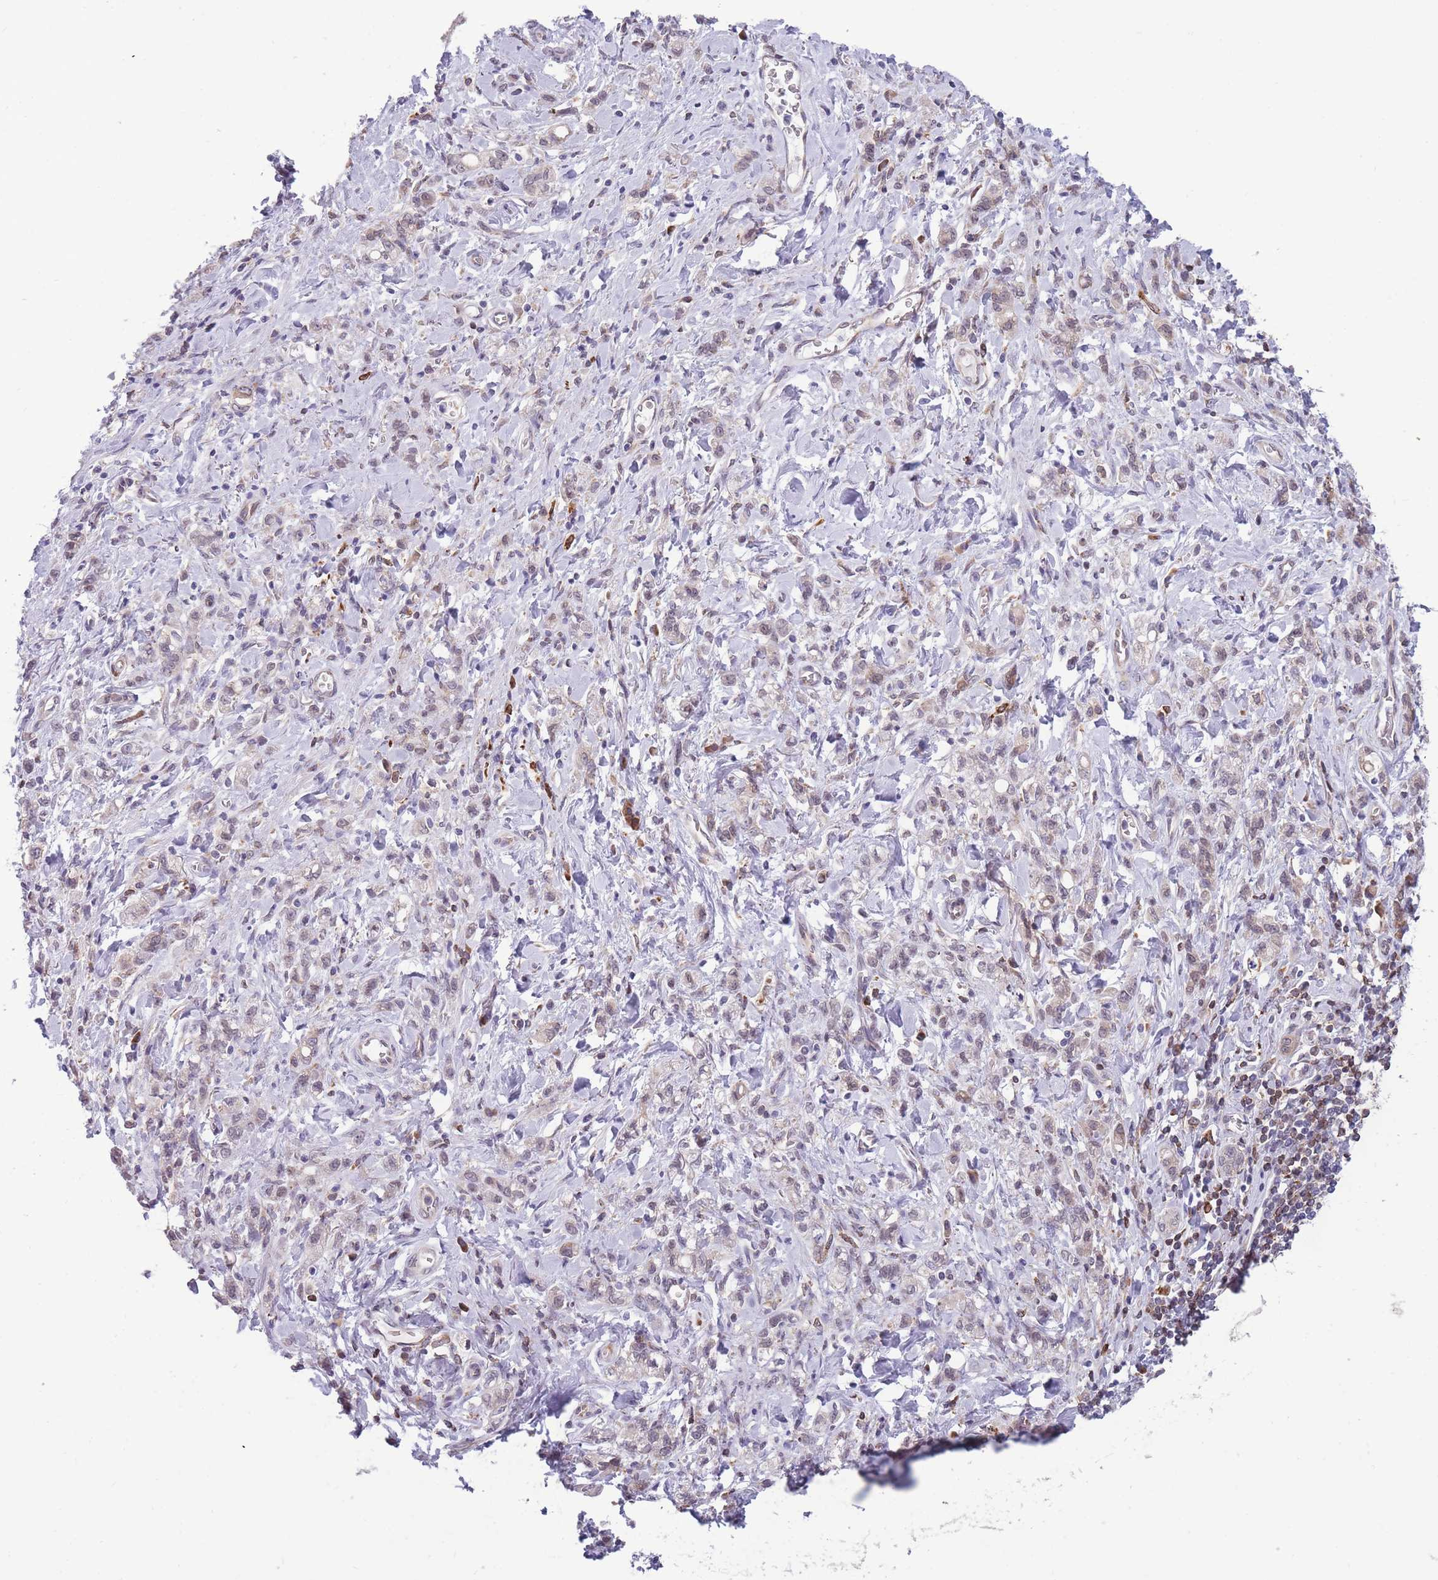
{"staining": {"intensity": "negative", "quantity": "none", "location": "none"}, "tissue": "stomach cancer", "cell_type": "Tumor cells", "image_type": "cancer", "snomed": [{"axis": "morphology", "description": "Adenocarcinoma, NOS"}, {"axis": "topography", "description": "Stomach"}], "caption": "Immunohistochemistry micrograph of adenocarcinoma (stomach) stained for a protein (brown), which displays no positivity in tumor cells.", "gene": "TMEM121", "patient": {"sex": "male", "age": 77}}